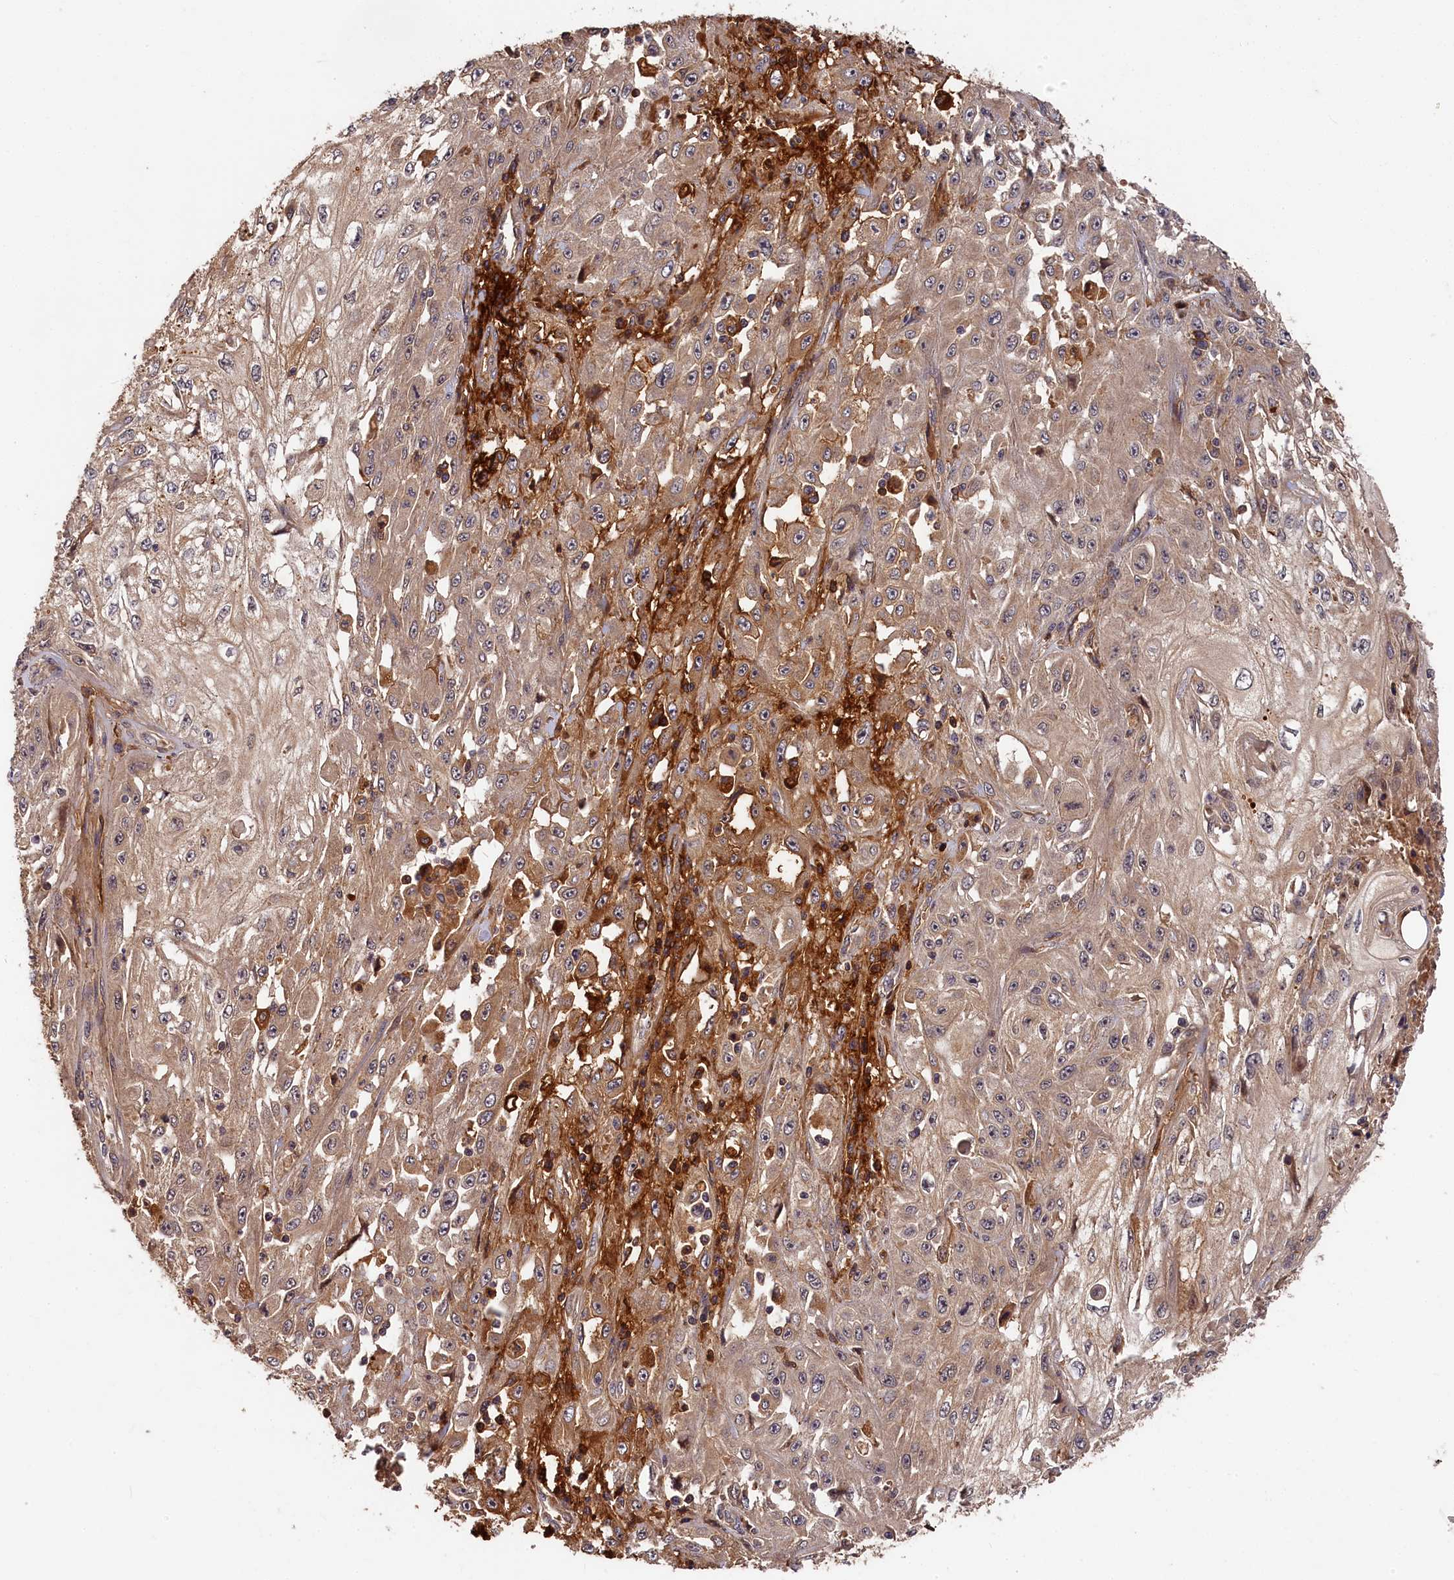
{"staining": {"intensity": "weak", "quantity": "25%-75%", "location": "cytoplasmic/membranous"}, "tissue": "skin cancer", "cell_type": "Tumor cells", "image_type": "cancer", "snomed": [{"axis": "morphology", "description": "Squamous cell carcinoma, NOS"}, {"axis": "morphology", "description": "Squamous cell carcinoma, metastatic, NOS"}, {"axis": "topography", "description": "Skin"}, {"axis": "topography", "description": "Lymph node"}], "caption": "Immunohistochemical staining of skin cancer (metastatic squamous cell carcinoma) demonstrates weak cytoplasmic/membranous protein positivity in approximately 25%-75% of tumor cells. (DAB = brown stain, brightfield microscopy at high magnification).", "gene": "ITIH1", "patient": {"sex": "male", "age": 75}}